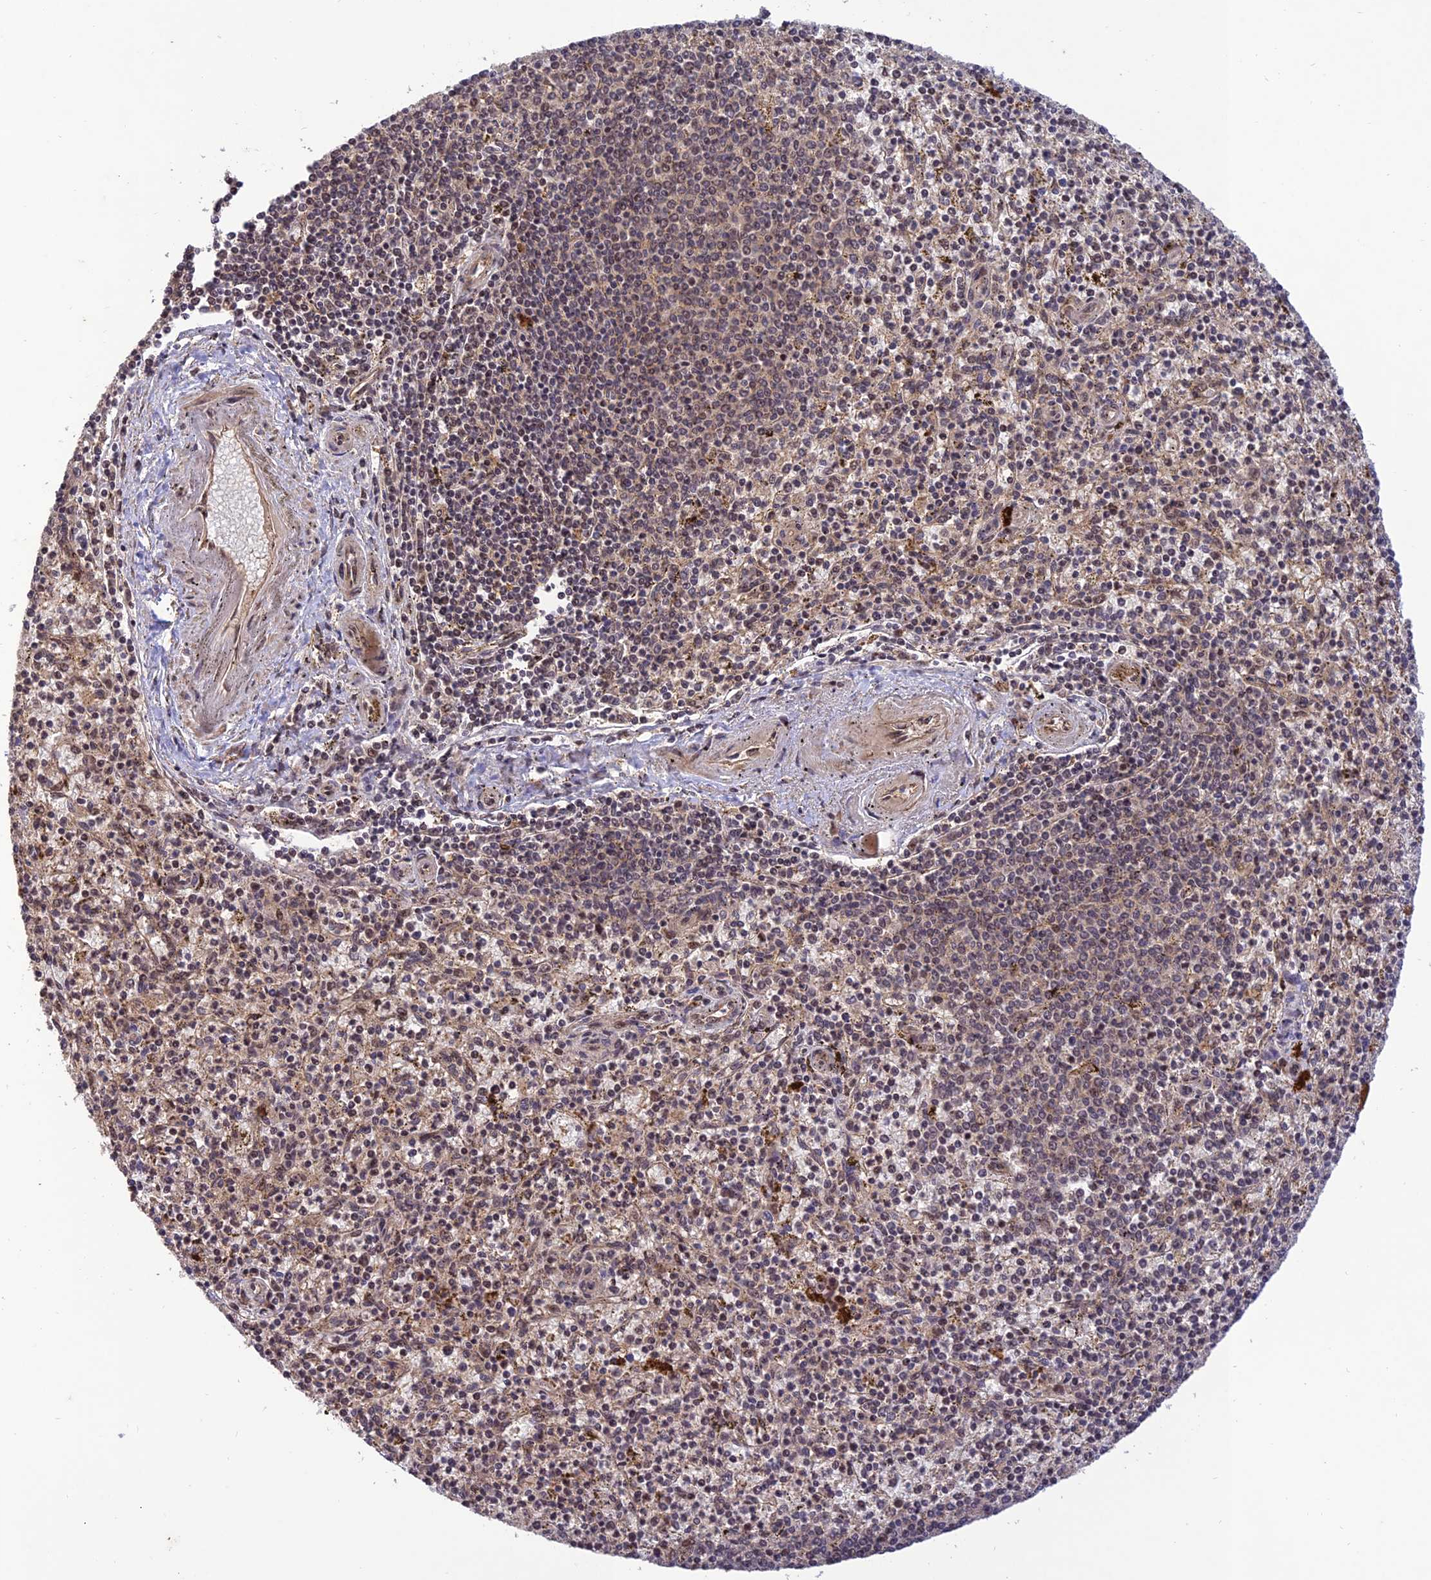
{"staining": {"intensity": "weak", "quantity": "<25%", "location": "nuclear"}, "tissue": "spleen", "cell_type": "Cells in red pulp", "image_type": "normal", "snomed": [{"axis": "morphology", "description": "Normal tissue, NOS"}, {"axis": "topography", "description": "Spleen"}], "caption": "The image displays no staining of cells in red pulp in normal spleen.", "gene": "REV1", "patient": {"sex": "male", "age": 72}}